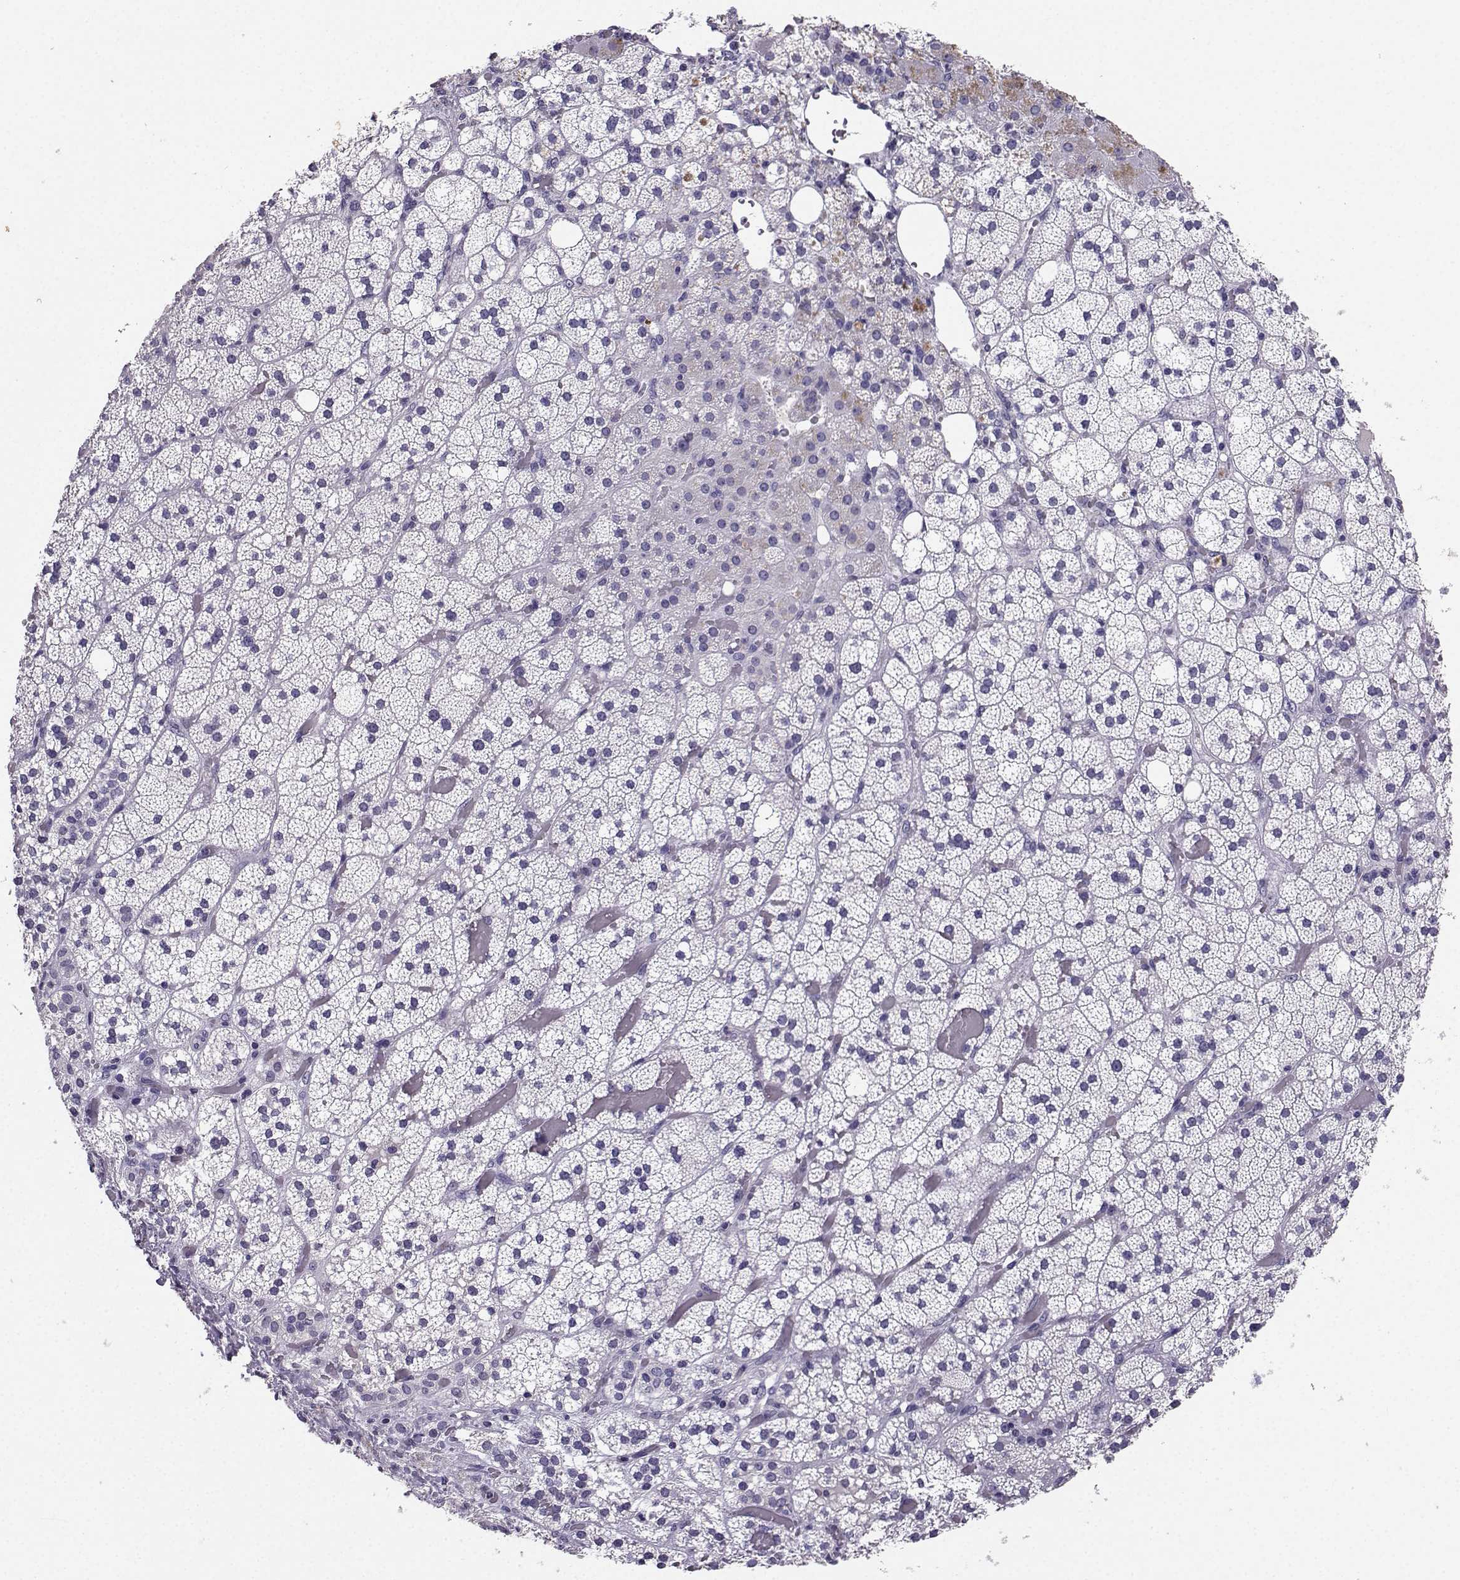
{"staining": {"intensity": "negative", "quantity": "none", "location": "none"}, "tissue": "adrenal gland", "cell_type": "Glandular cells", "image_type": "normal", "snomed": [{"axis": "morphology", "description": "Normal tissue, NOS"}, {"axis": "topography", "description": "Adrenal gland"}], "caption": "Photomicrograph shows no protein staining in glandular cells of unremarkable adrenal gland.", "gene": "SPAG11A", "patient": {"sex": "male", "age": 53}}